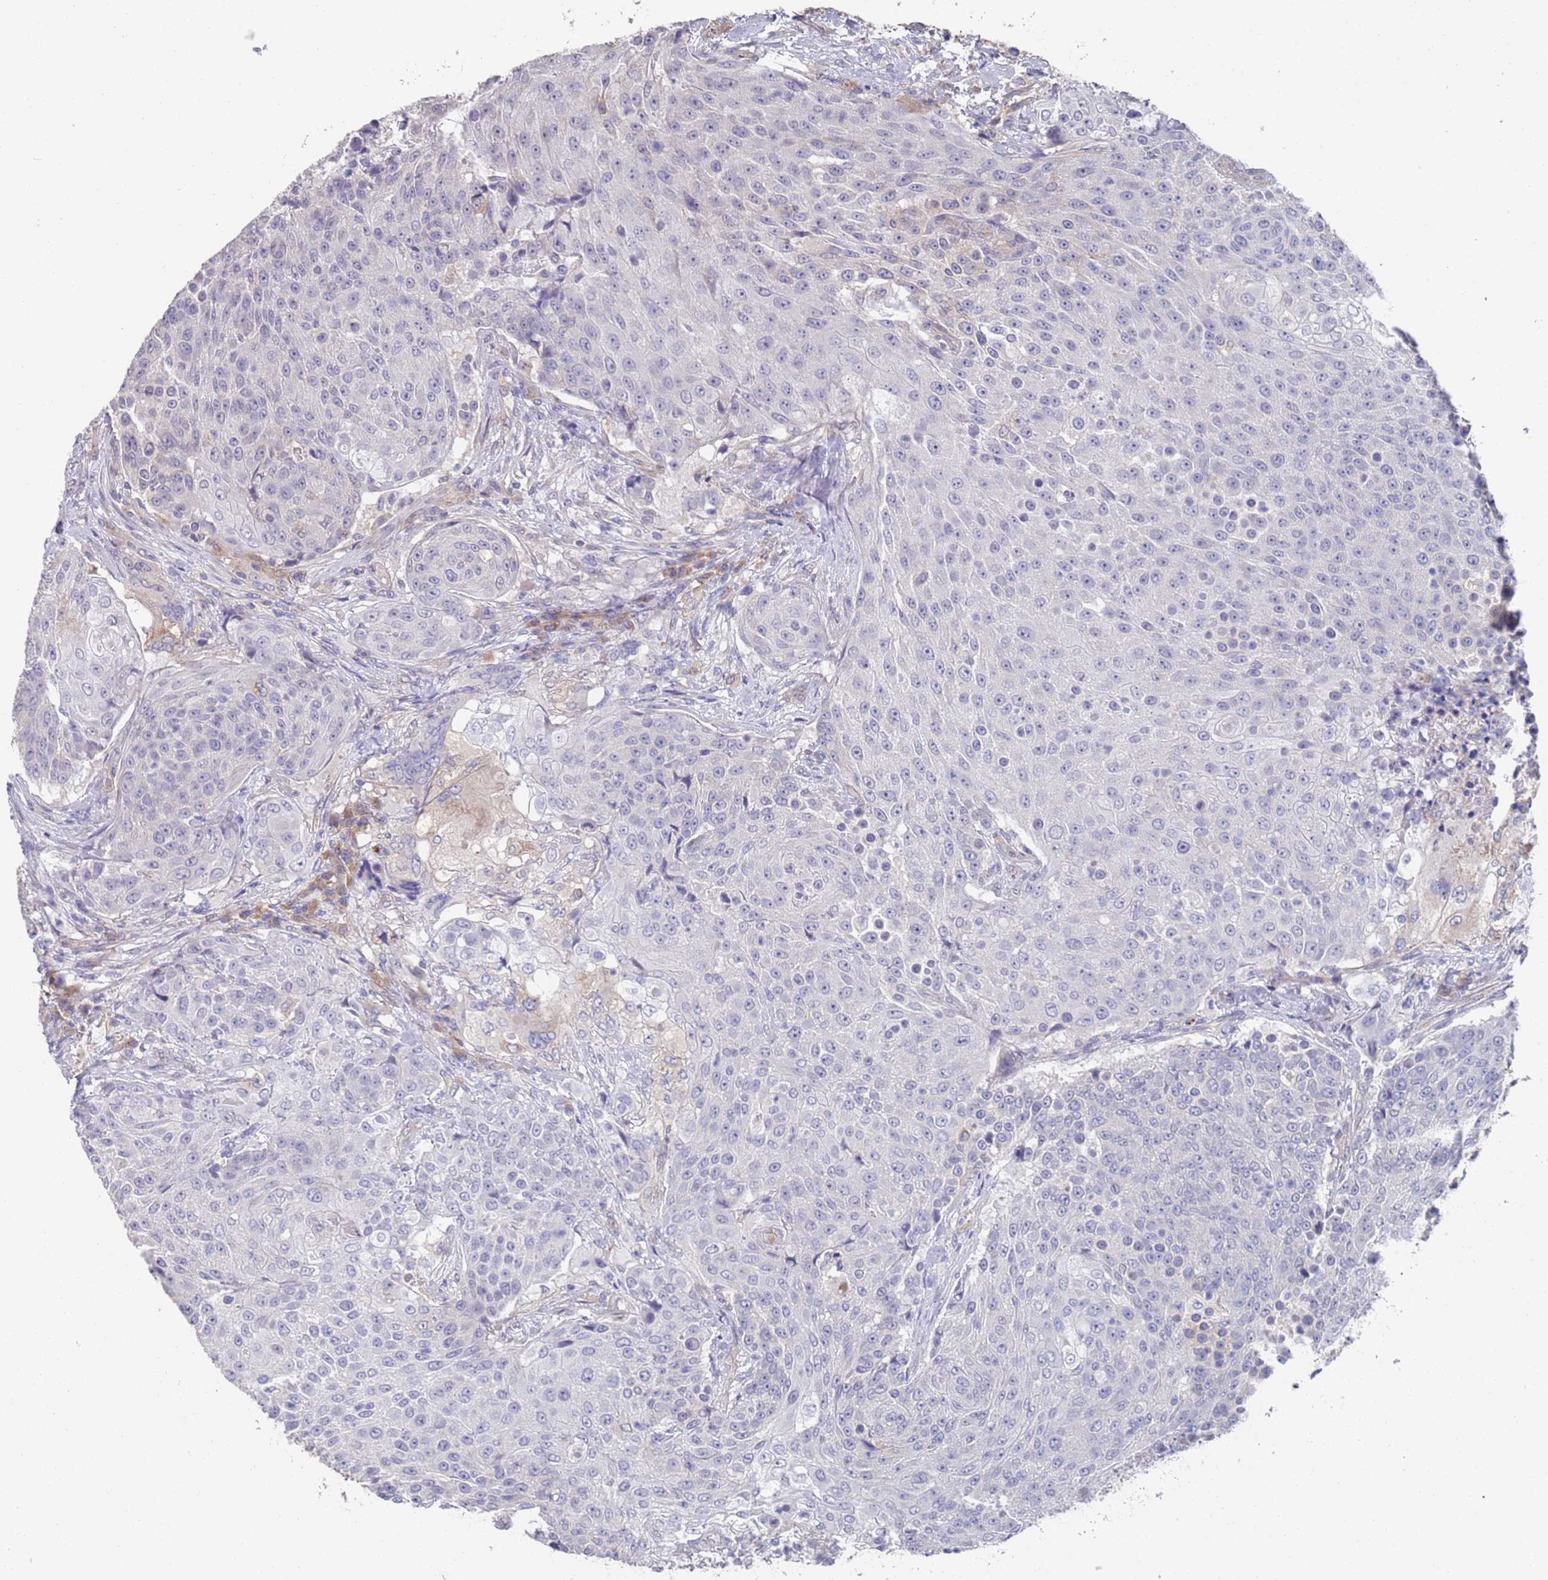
{"staining": {"intensity": "negative", "quantity": "none", "location": "none"}, "tissue": "urothelial cancer", "cell_type": "Tumor cells", "image_type": "cancer", "snomed": [{"axis": "morphology", "description": "Urothelial carcinoma, High grade"}, {"axis": "topography", "description": "Urinary bladder"}], "caption": "DAB (3,3'-diaminobenzidine) immunohistochemical staining of human high-grade urothelial carcinoma demonstrates no significant expression in tumor cells.", "gene": "ANK2", "patient": {"sex": "female", "age": 63}}